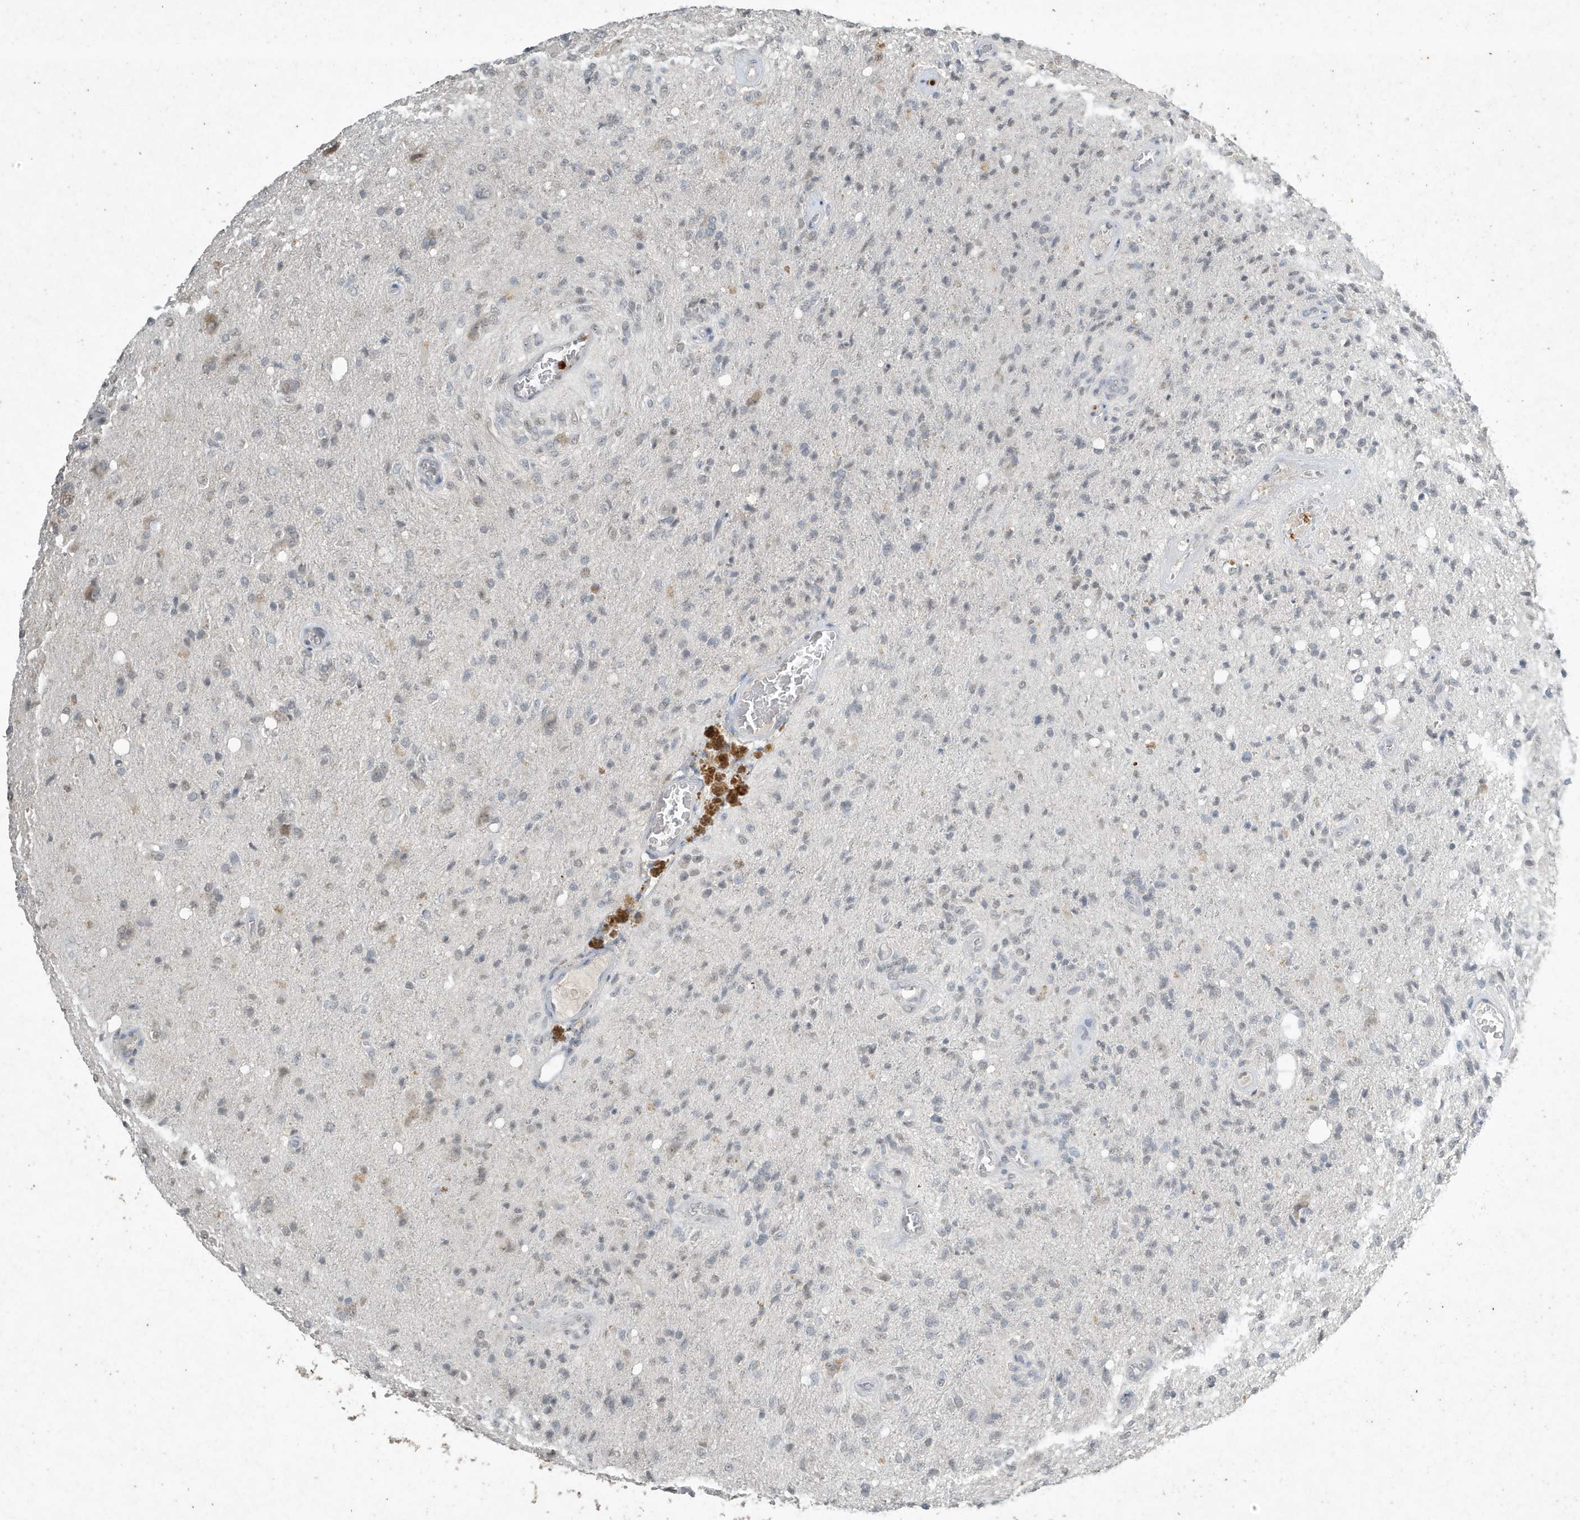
{"staining": {"intensity": "negative", "quantity": "none", "location": "none"}, "tissue": "glioma", "cell_type": "Tumor cells", "image_type": "cancer", "snomed": [{"axis": "morphology", "description": "Normal tissue, NOS"}, {"axis": "morphology", "description": "Glioma, malignant, High grade"}, {"axis": "topography", "description": "Cerebral cortex"}], "caption": "Malignant glioma (high-grade) stained for a protein using IHC exhibits no staining tumor cells.", "gene": "DEFA1", "patient": {"sex": "male", "age": 77}}